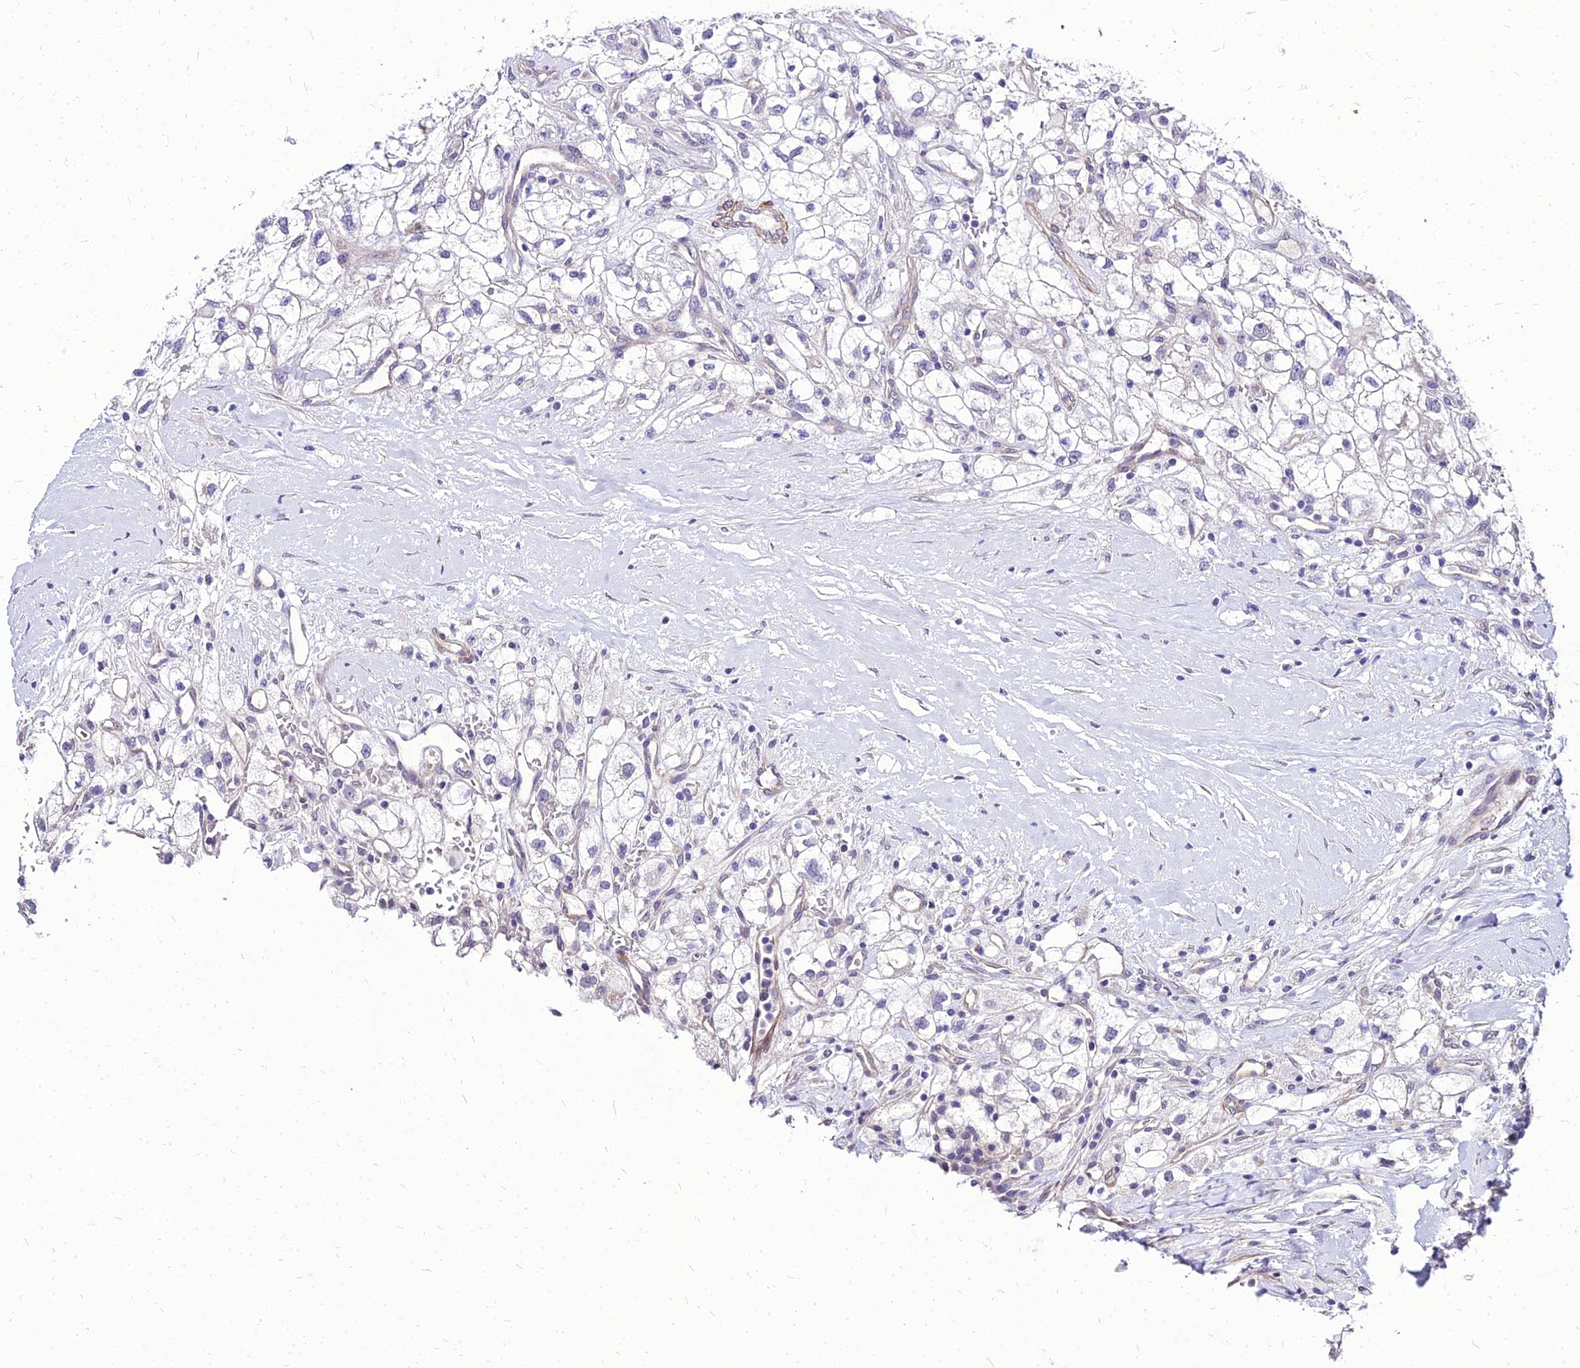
{"staining": {"intensity": "negative", "quantity": "none", "location": "none"}, "tissue": "renal cancer", "cell_type": "Tumor cells", "image_type": "cancer", "snomed": [{"axis": "morphology", "description": "Adenocarcinoma, NOS"}, {"axis": "topography", "description": "Kidney"}], "caption": "Tumor cells are negative for protein expression in human adenocarcinoma (renal).", "gene": "YEATS2", "patient": {"sex": "male", "age": 59}}